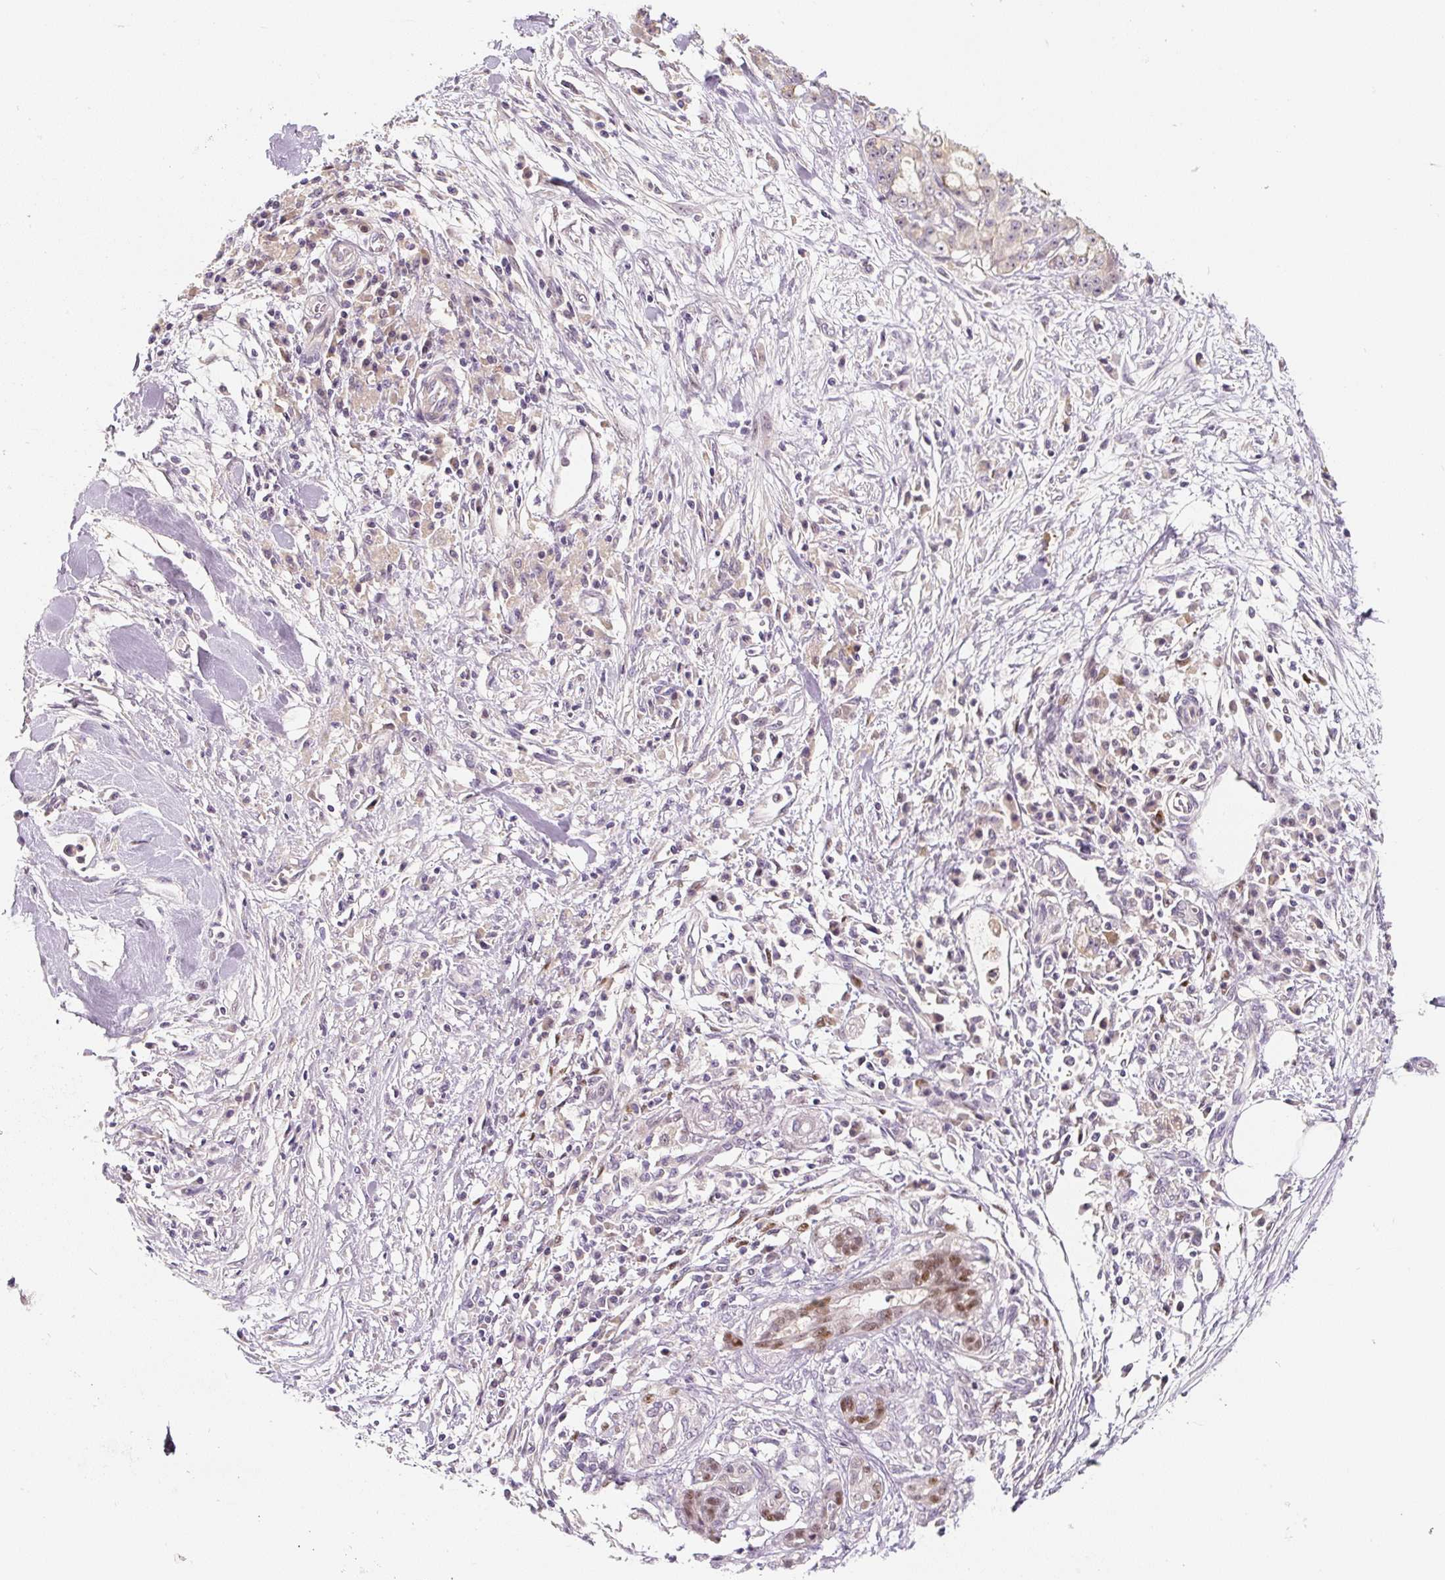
{"staining": {"intensity": "negative", "quantity": "none", "location": "none"}, "tissue": "pancreatic cancer", "cell_type": "Tumor cells", "image_type": "cancer", "snomed": [{"axis": "morphology", "description": "Adenocarcinoma, NOS"}, {"axis": "topography", "description": "Pancreas"}], "caption": "An IHC histopathology image of pancreatic adenocarcinoma is shown. There is no staining in tumor cells of pancreatic adenocarcinoma.", "gene": "PWWP3B", "patient": {"sex": "female", "age": 73}}